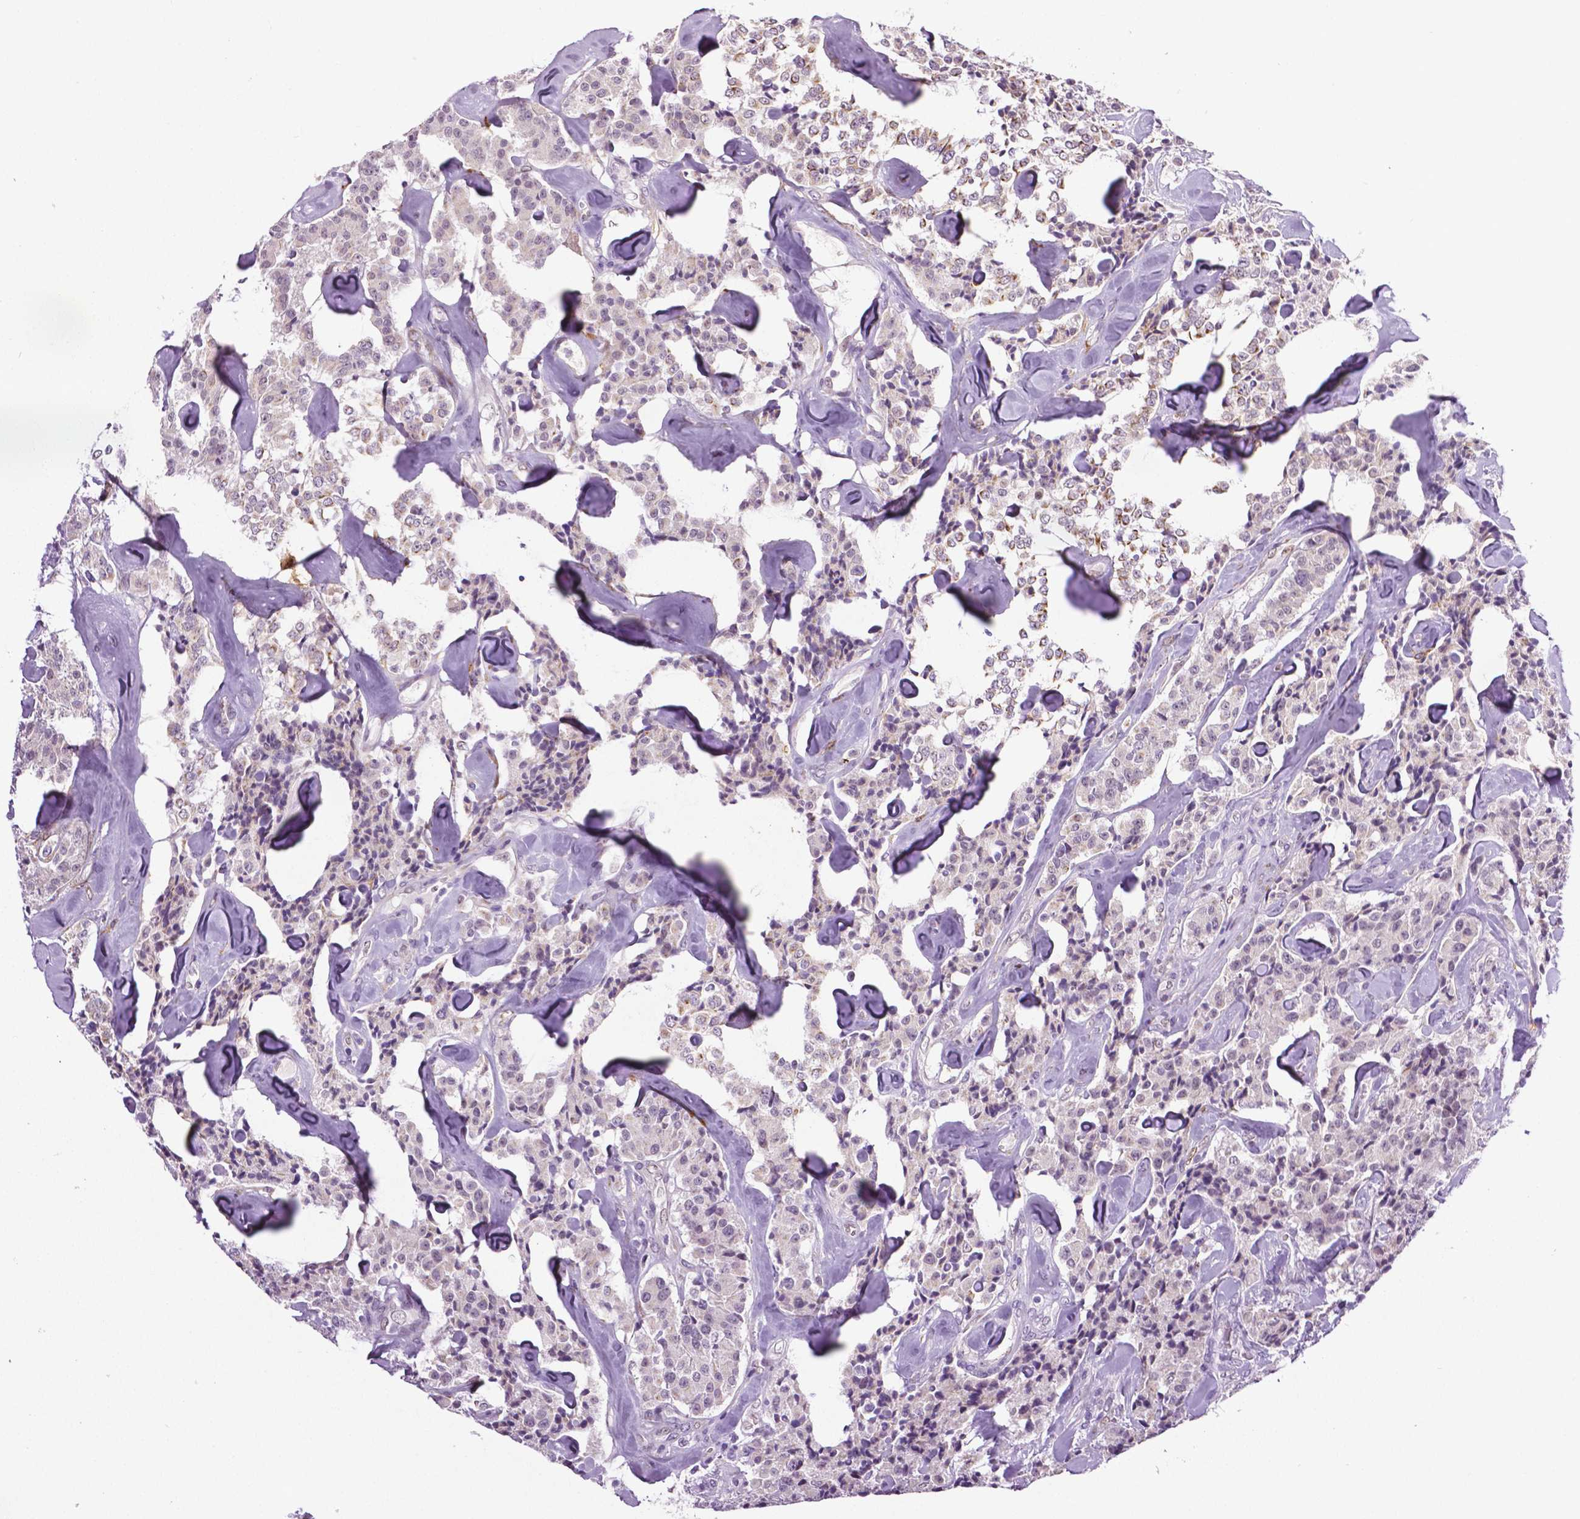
{"staining": {"intensity": "negative", "quantity": "none", "location": "none"}, "tissue": "carcinoid", "cell_type": "Tumor cells", "image_type": "cancer", "snomed": [{"axis": "morphology", "description": "Carcinoid, malignant, NOS"}, {"axis": "topography", "description": "Pancreas"}], "caption": "High magnification brightfield microscopy of carcinoid (malignant) stained with DAB (brown) and counterstained with hematoxylin (blue): tumor cells show no significant expression.", "gene": "PTGER3", "patient": {"sex": "male", "age": 41}}